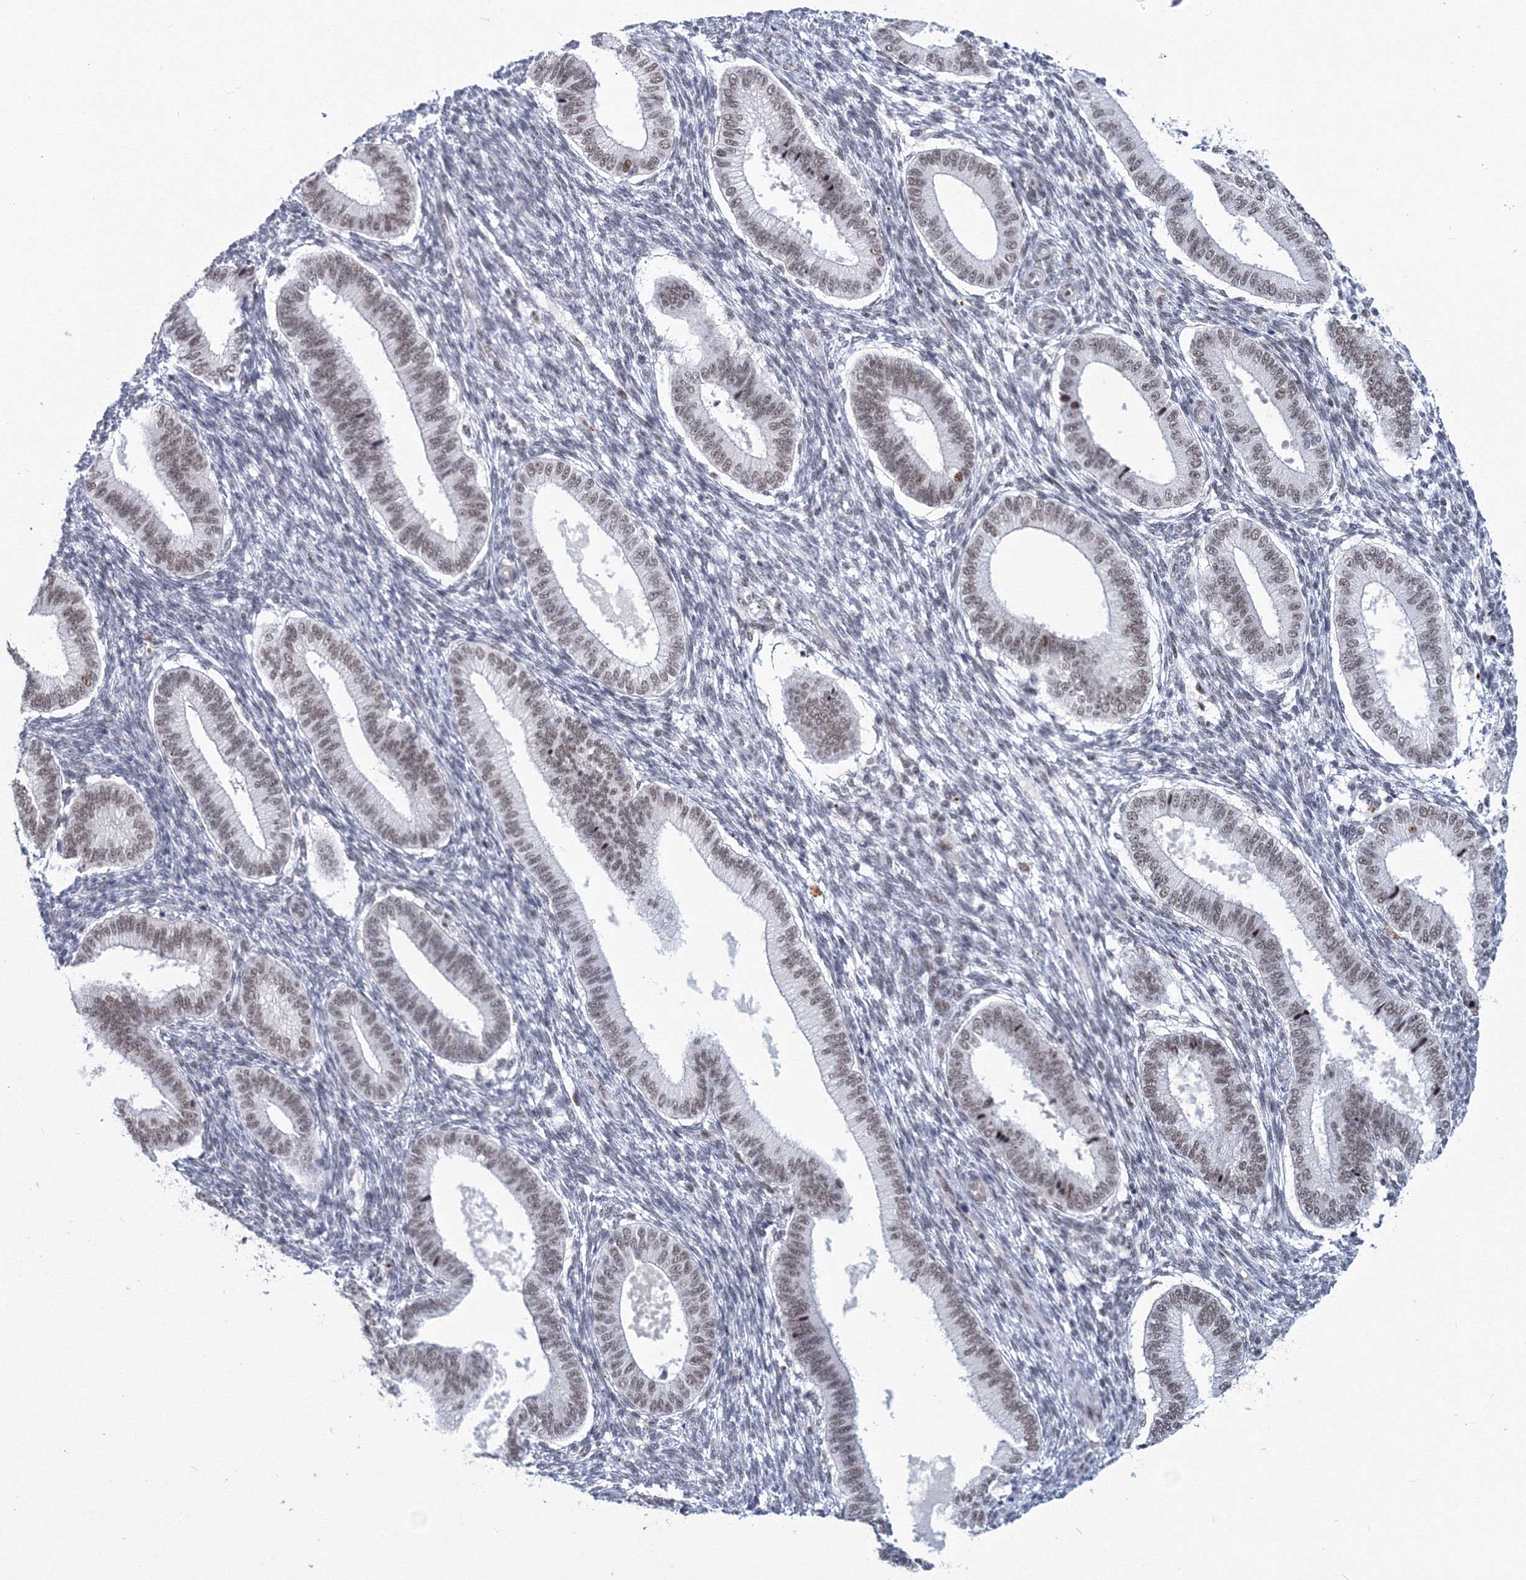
{"staining": {"intensity": "negative", "quantity": "none", "location": "none"}, "tissue": "endometrium", "cell_type": "Cells in endometrial stroma", "image_type": "normal", "snomed": [{"axis": "morphology", "description": "Normal tissue, NOS"}, {"axis": "topography", "description": "Endometrium"}], "caption": "Endometrium was stained to show a protein in brown. There is no significant staining in cells in endometrial stroma. (DAB (3,3'-diaminobenzidine) immunohistochemistry (IHC) visualized using brightfield microscopy, high magnification).", "gene": "SF3B6", "patient": {"sex": "female", "age": 39}}